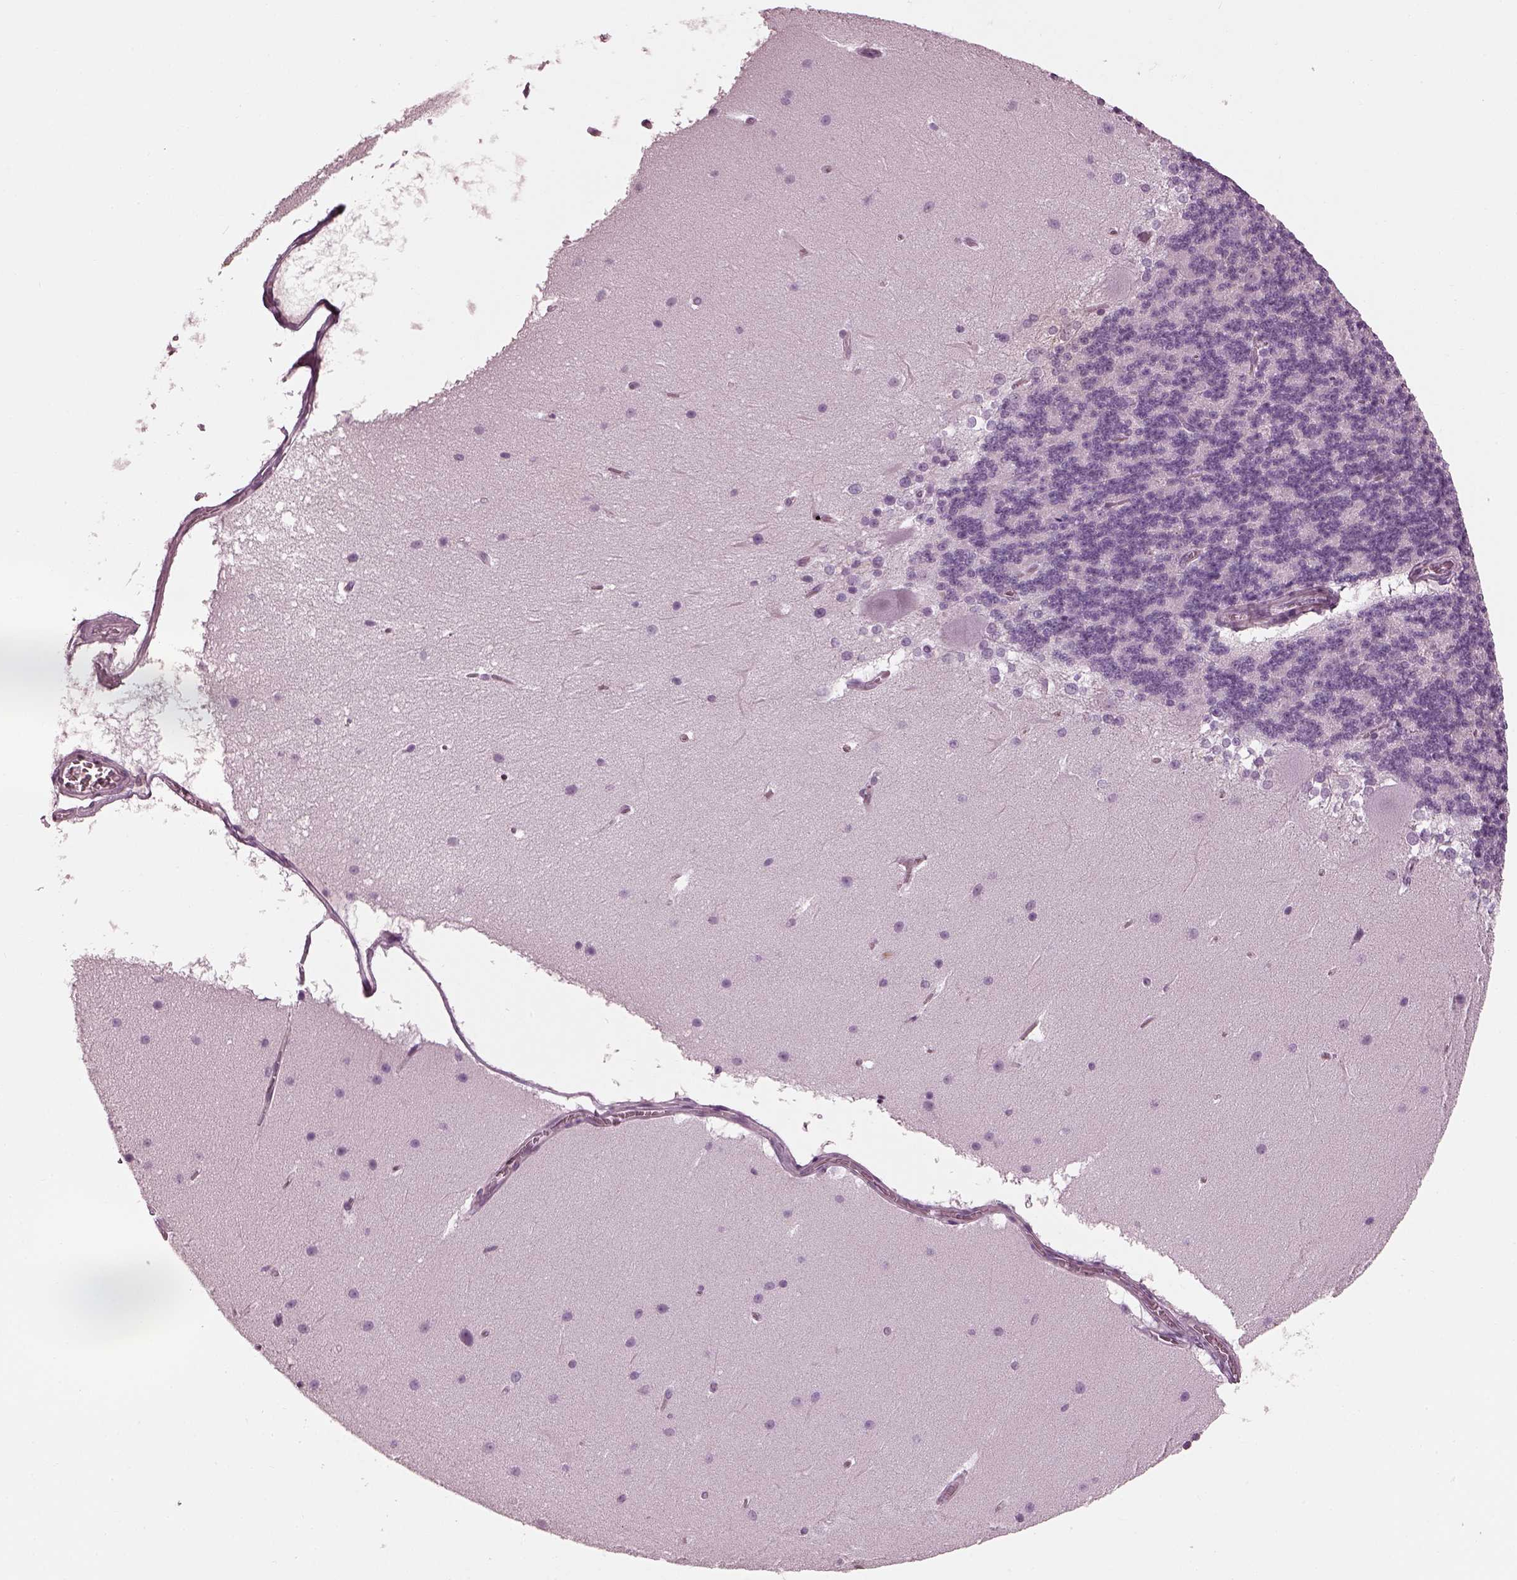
{"staining": {"intensity": "negative", "quantity": "none", "location": "none"}, "tissue": "cerebellum", "cell_type": "Cells in granular layer", "image_type": "normal", "snomed": [{"axis": "morphology", "description": "Normal tissue, NOS"}, {"axis": "topography", "description": "Cerebellum"}], "caption": "Image shows no protein staining in cells in granular layer of normal cerebellum. Nuclei are stained in blue.", "gene": "BFSP1", "patient": {"sex": "female", "age": 19}}